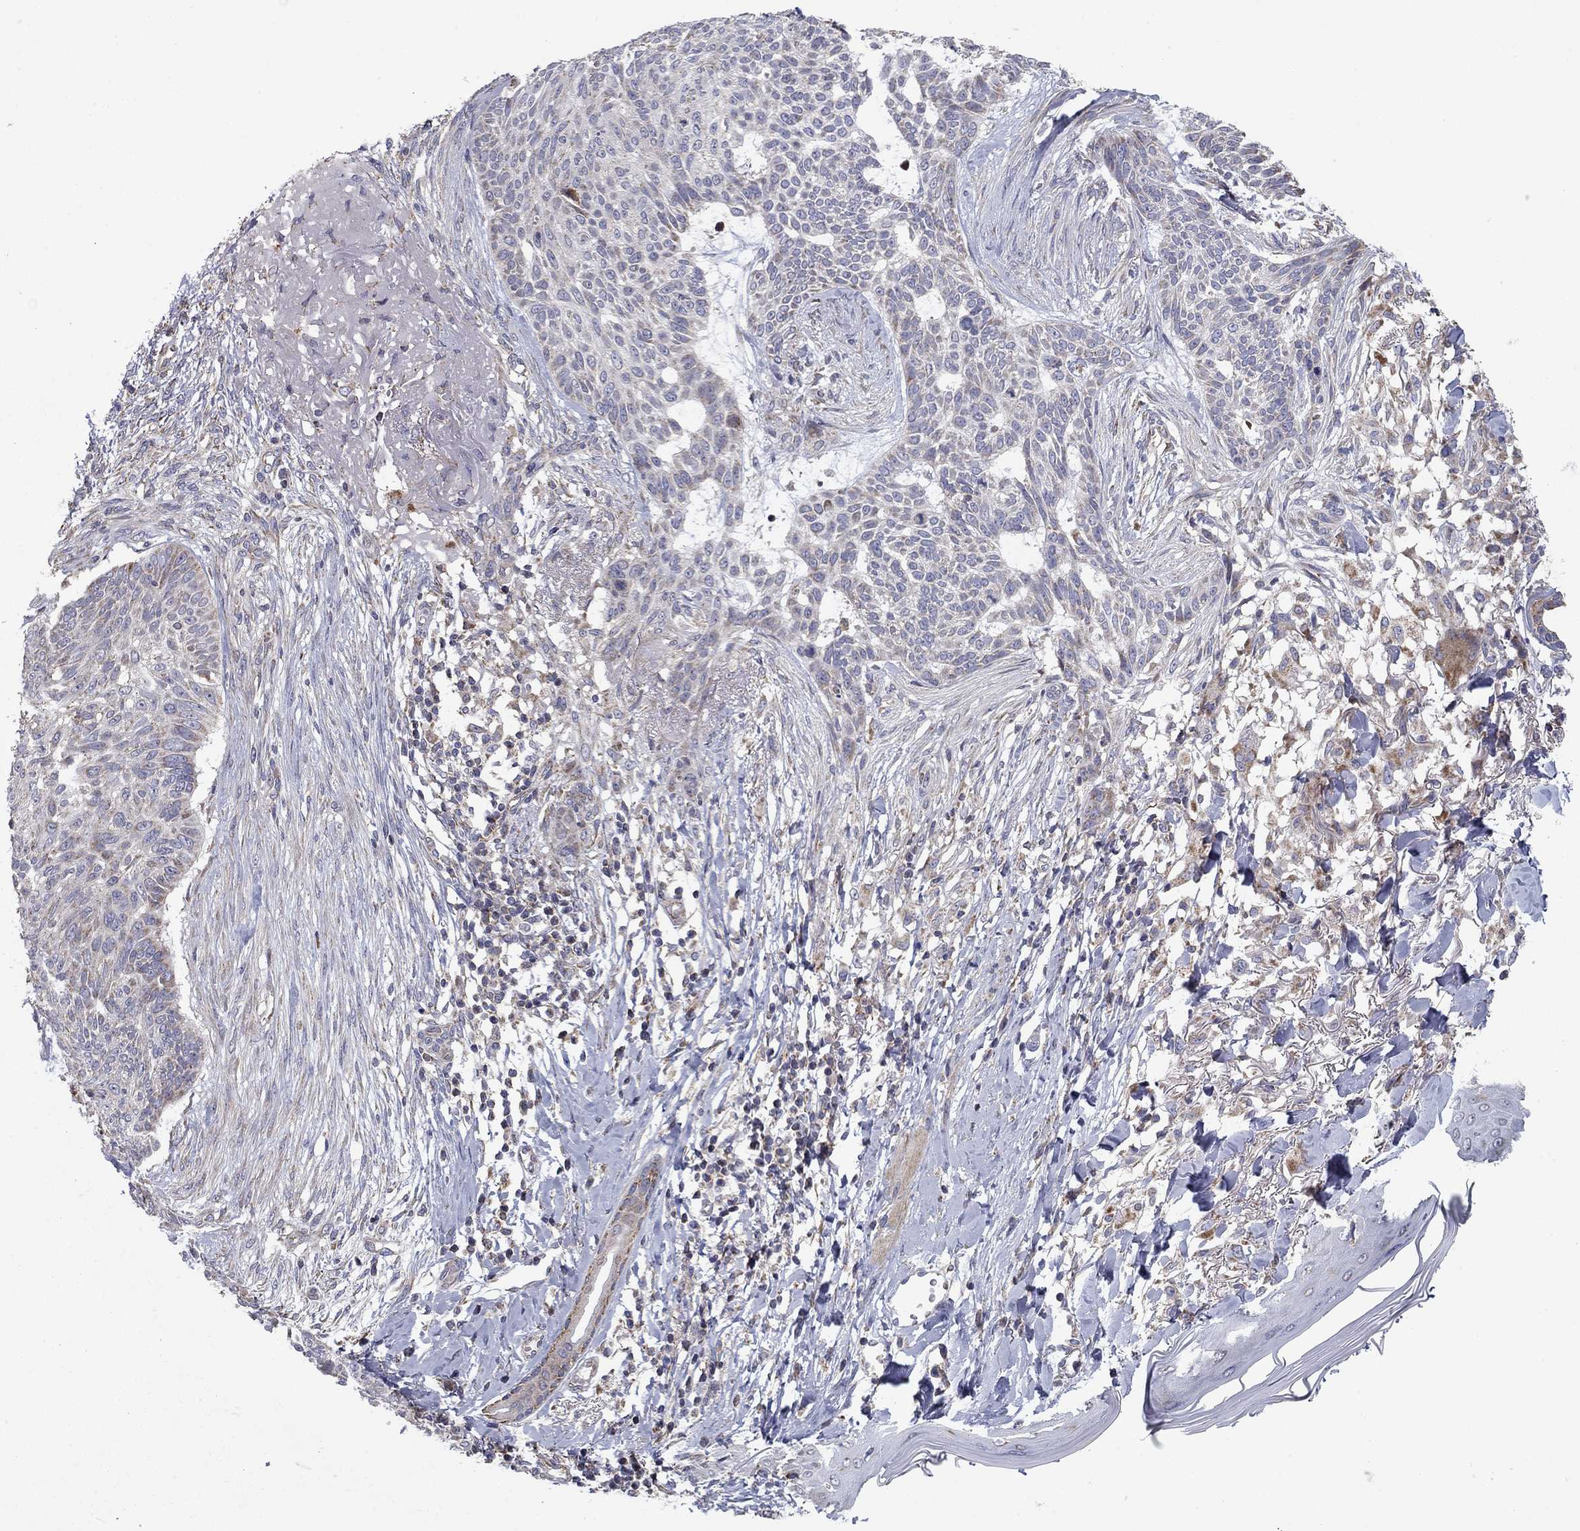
{"staining": {"intensity": "moderate", "quantity": "<25%", "location": "cytoplasmic/membranous"}, "tissue": "skin cancer", "cell_type": "Tumor cells", "image_type": "cancer", "snomed": [{"axis": "morphology", "description": "Normal tissue, NOS"}, {"axis": "morphology", "description": "Basal cell carcinoma"}, {"axis": "topography", "description": "Skin"}], "caption": "Protein expression analysis of human skin cancer reveals moderate cytoplasmic/membranous expression in about <25% of tumor cells. The protein of interest is shown in brown color, while the nuclei are stained blue.", "gene": "MMAA", "patient": {"sex": "male", "age": 84}}